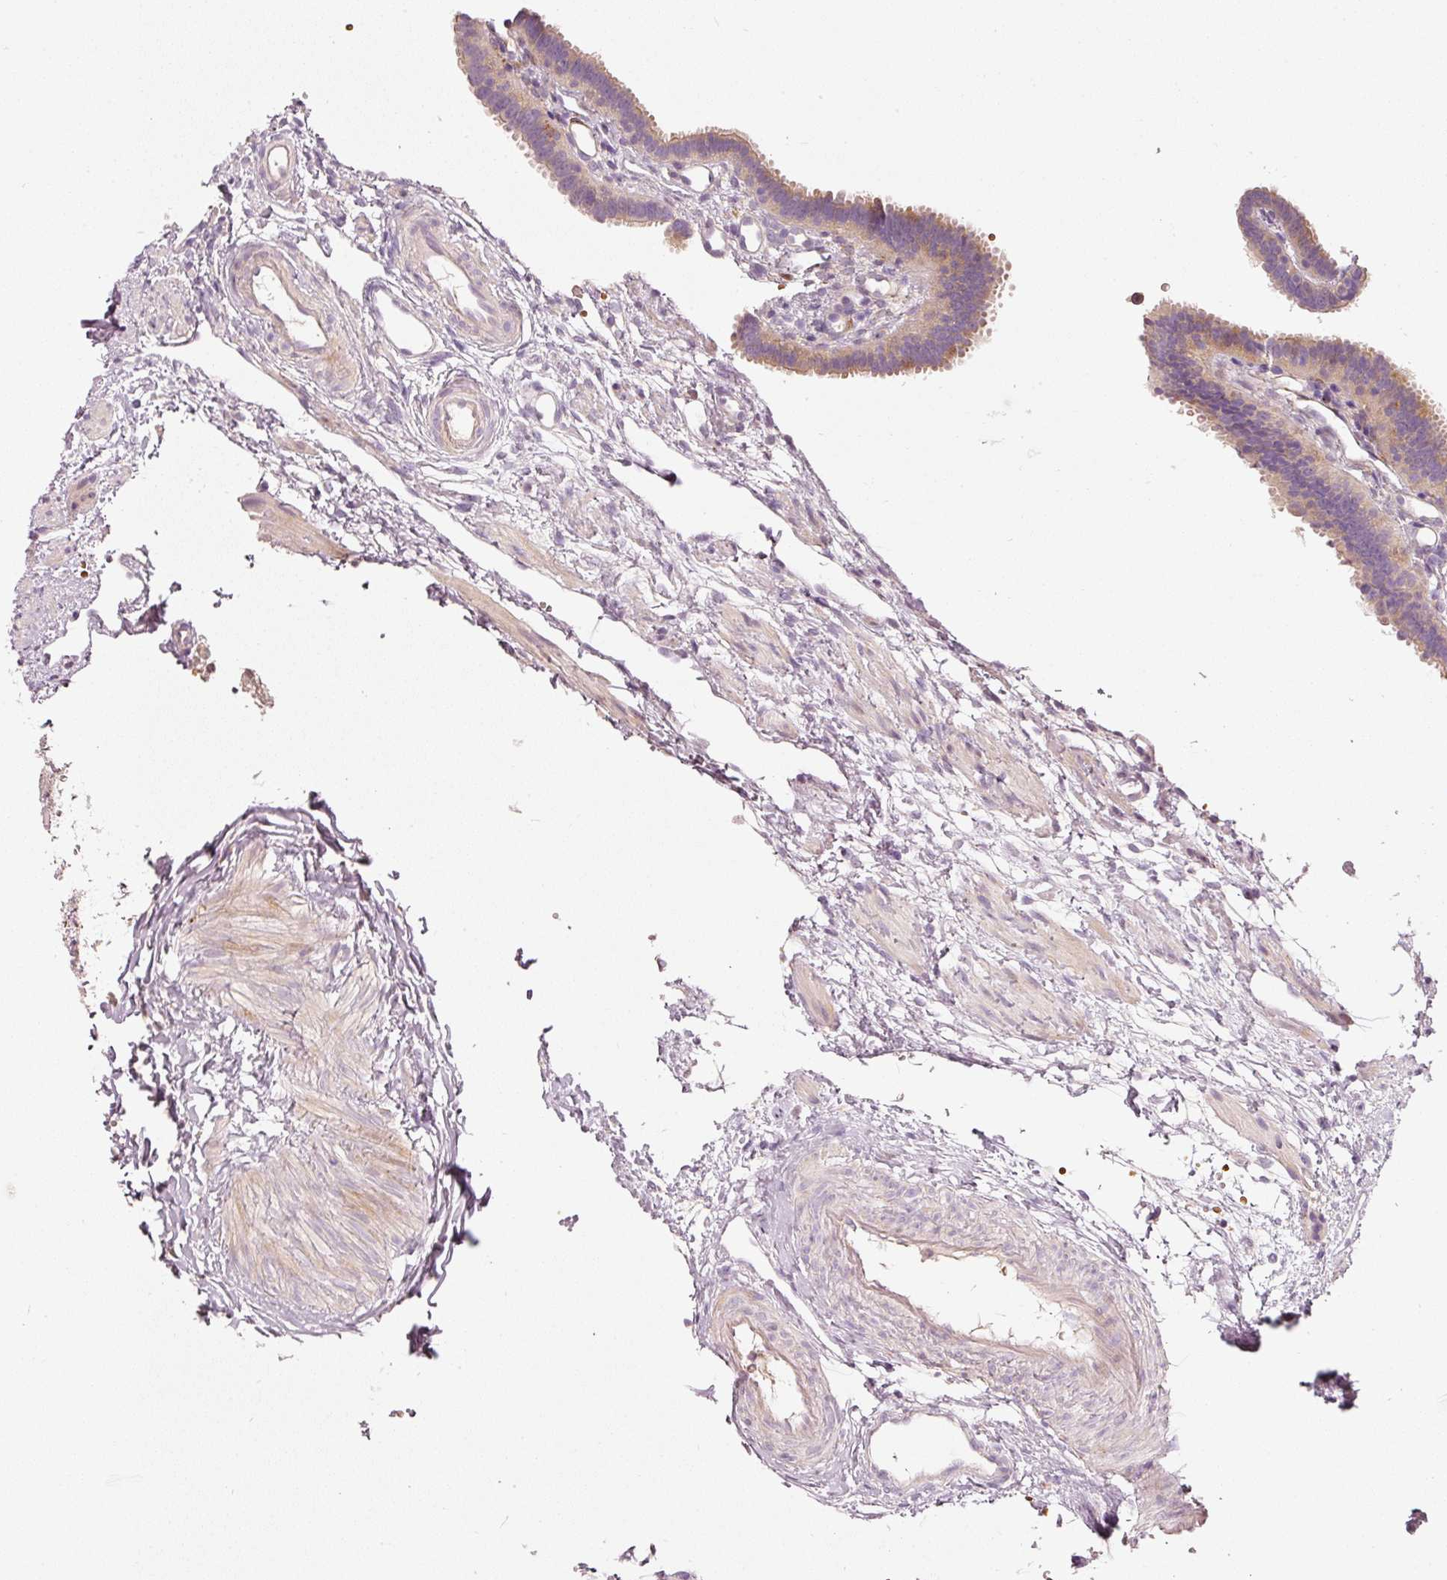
{"staining": {"intensity": "weak", "quantity": "<25%", "location": "cytoplasmic/membranous"}, "tissue": "fallopian tube", "cell_type": "Glandular cells", "image_type": "normal", "snomed": [{"axis": "morphology", "description": "Normal tissue, NOS"}, {"axis": "topography", "description": "Fallopian tube"}], "caption": "Glandular cells are negative for protein expression in unremarkable human fallopian tube. (Stains: DAB immunohistochemistry (IHC) with hematoxylin counter stain, Microscopy: brightfield microscopy at high magnification).", "gene": "KLHL21", "patient": {"sex": "female", "age": 37}}